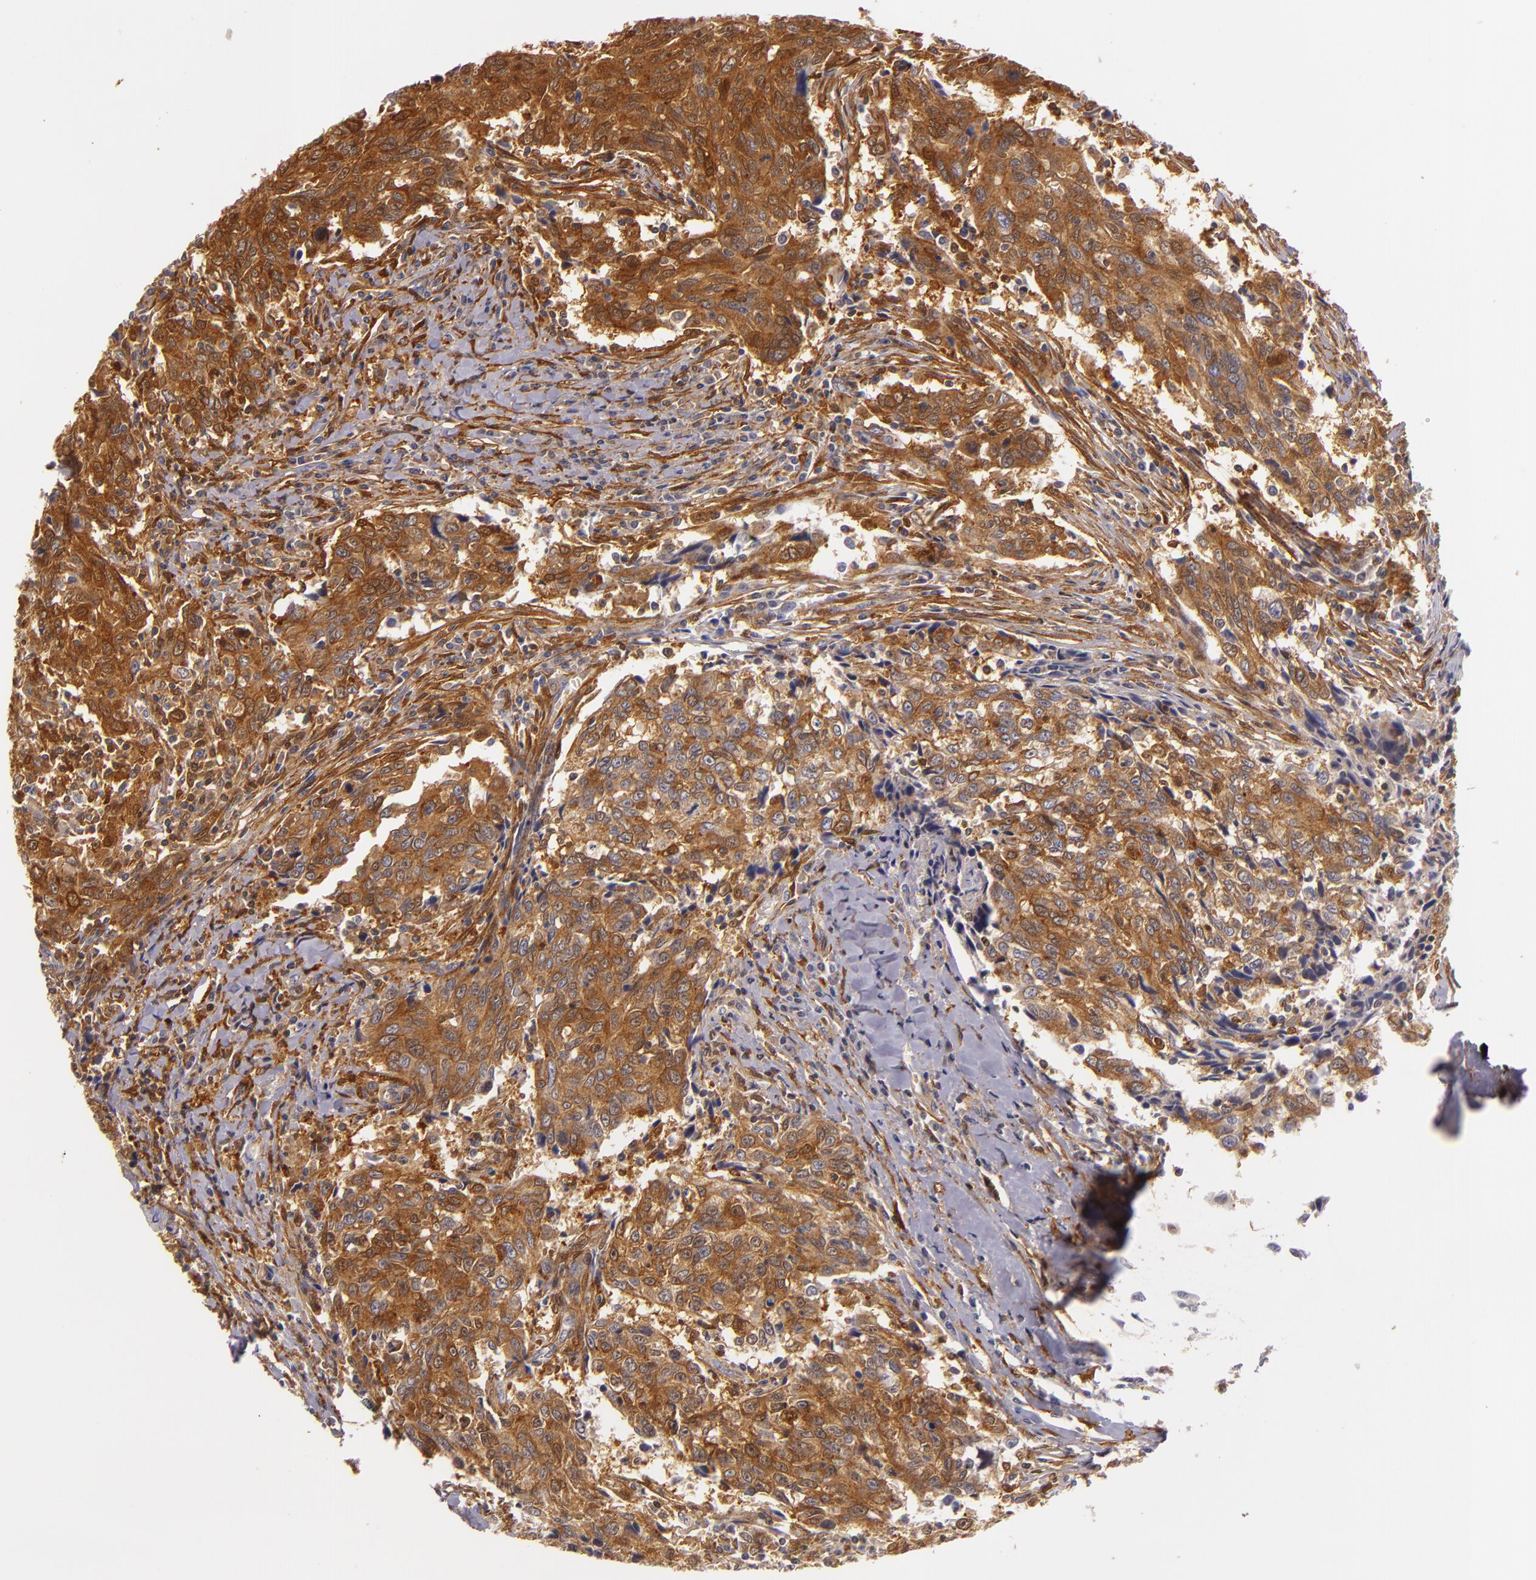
{"staining": {"intensity": "strong", "quantity": ">75%", "location": "cytoplasmic/membranous"}, "tissue": "breast cancer", "cell_type": "Tumor cells", "image_type": "cancer", "snomed": [{"axis": "morphology", "description": "Duct carcinoma"}, {"axis": "topography", "description": "Breast"}], "caption": "Protein staining shows strong cytoplasmic/membranous positivity in approximately >75% of tumor cells in breast cancer.", "gene": "TOM1", "patient": {"sex": "female", "age": 50}}